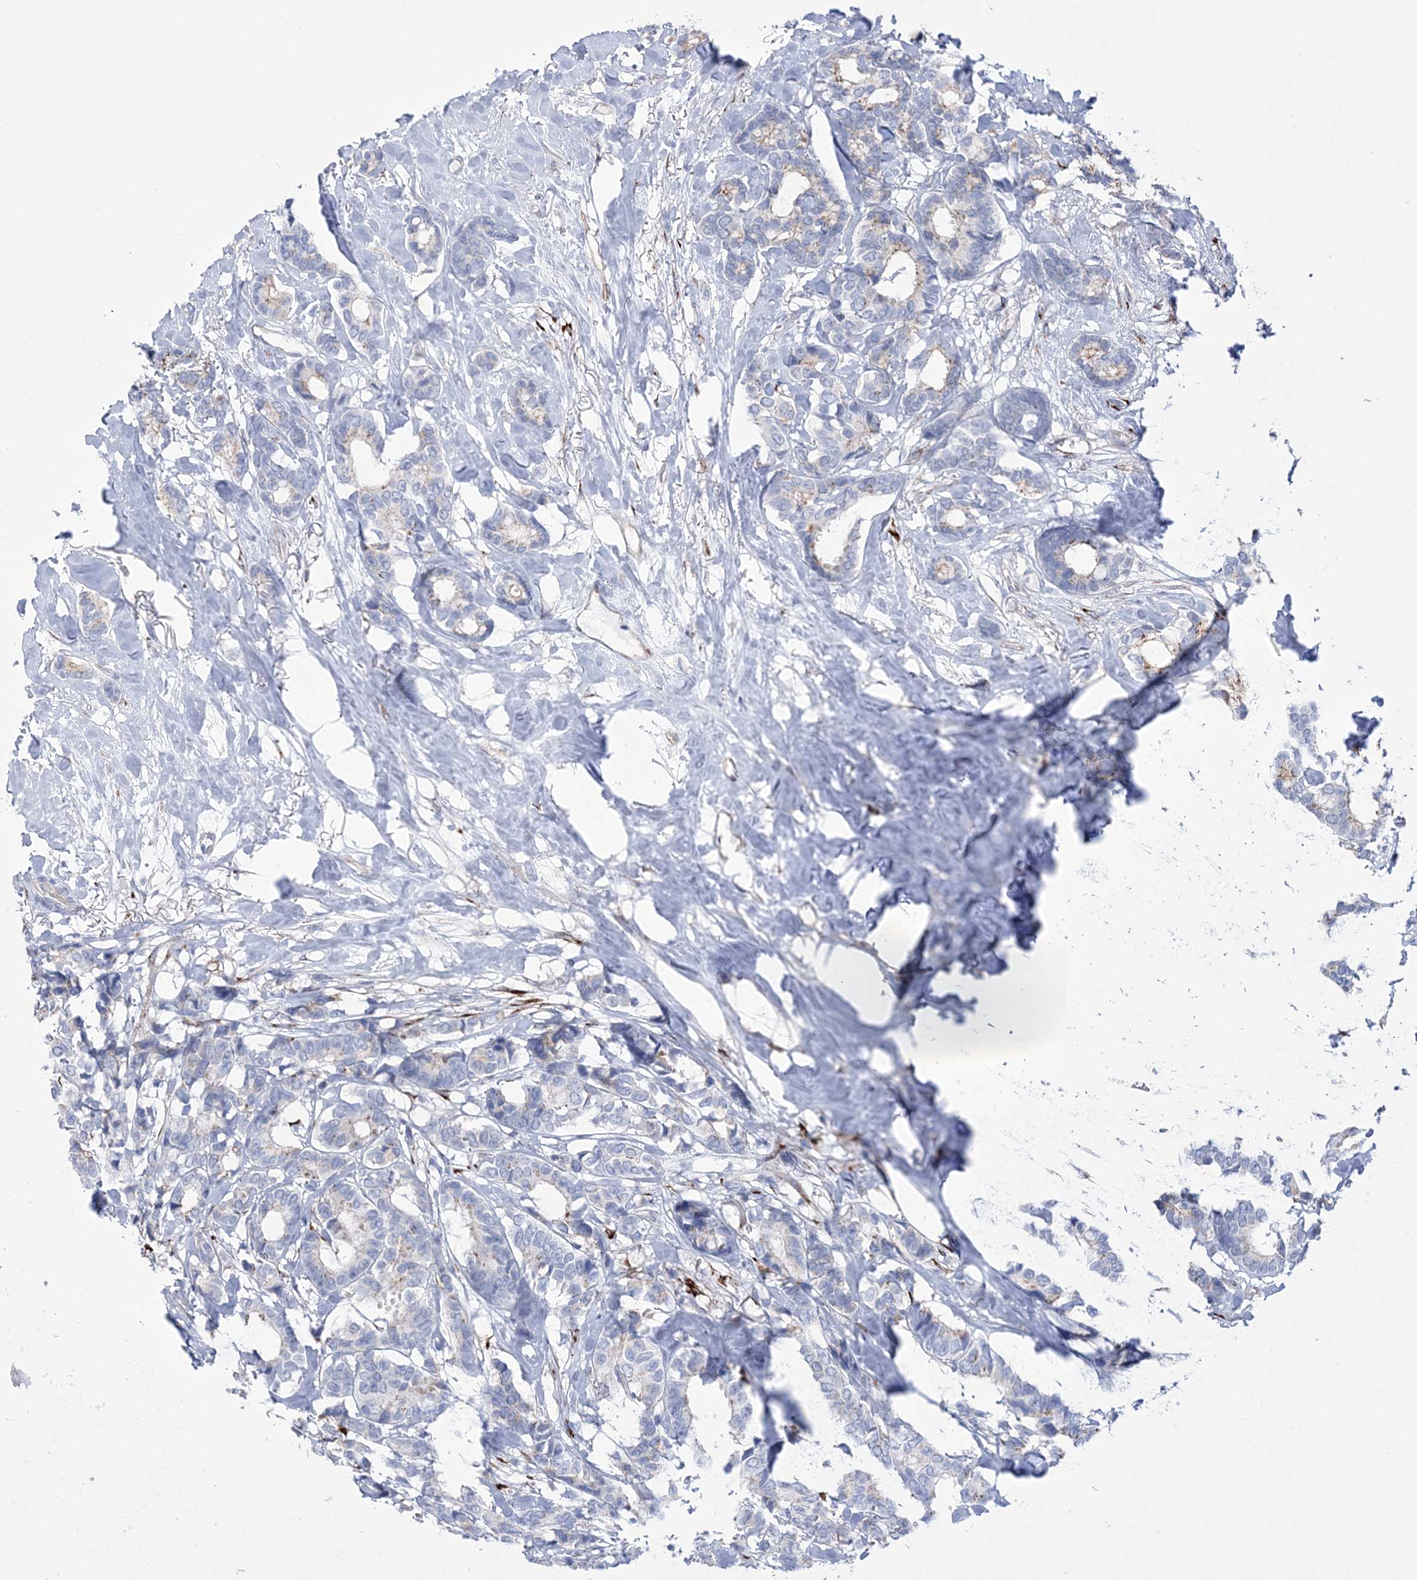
{"staining": {"intensity": "negative", "quantity": "none", "location": "none"}, "tissue": "breast cancer", "cell_type": "Tumor cells", "image_type": "cancer", "snomed": [{"axis": "morphology", "description": "Duct carcinoma"}, {"axis": "topography", "description": "Breast"}], "caption": "There is no significant expression in tumor cells of breast cancer (infiltrating ductal carcinoma).", "gene": "RAB11FIP5", "patient": {"sex": "female", "age": 87}}